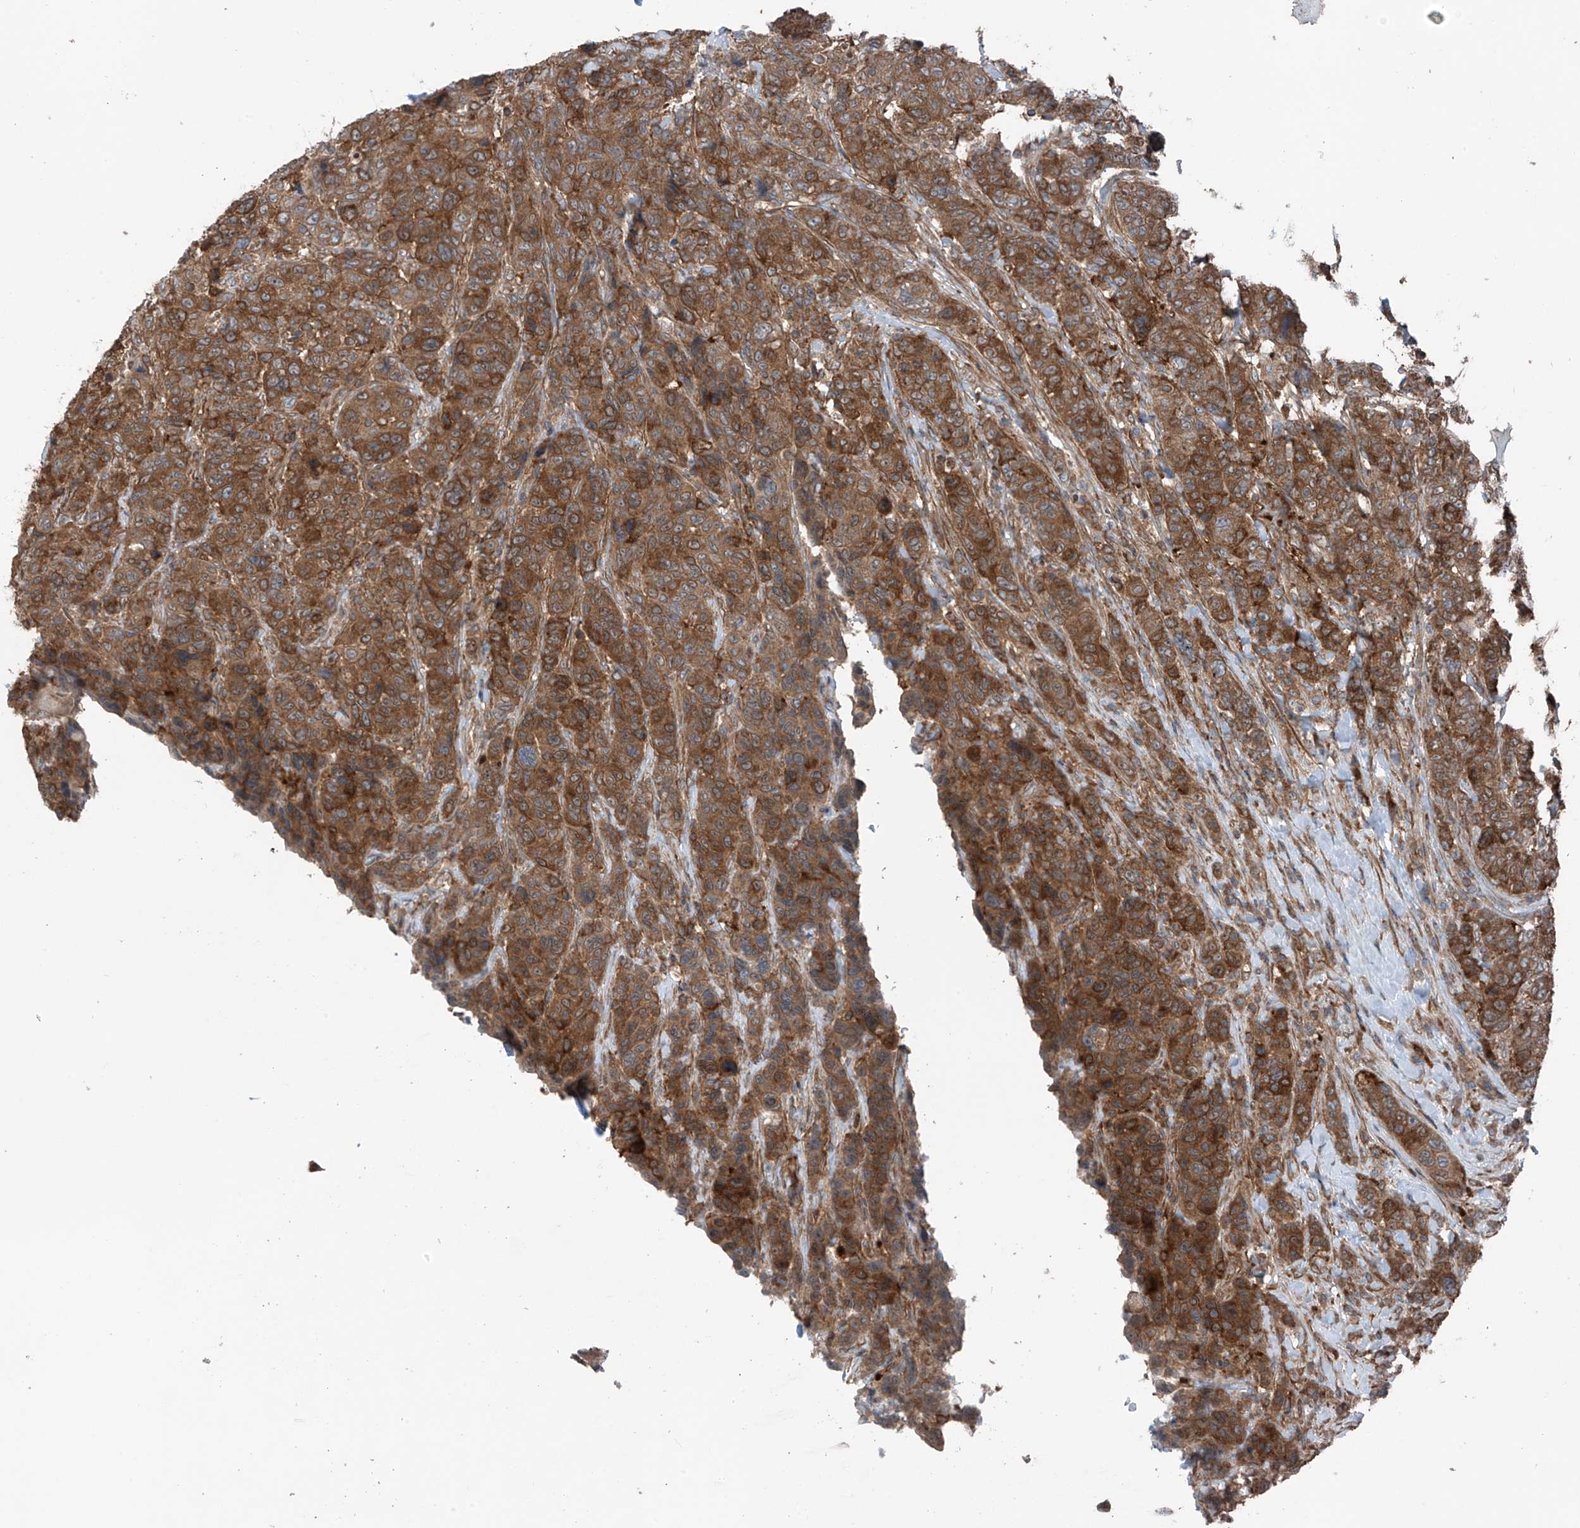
{"staining": {"intensity": "strong", "quantity": ">75%", "location": "cytoplasmic/membranous"}, "tissue": "breast cancer", "cell_type": "Tumor cells", "image_type": "cancer", "snomed": [{"axis": "morphology", "description": "Duct carcinoma"}, {"axis": "topography", "description": "Breast"}], "caption": "Breast cancer (infiltrating ductal carcinoma) tissue demonstrates strong cytoplasmic/membranous positivity in approximately >75% of tumor cells (DAB IHC with brightfield microscopy, high magnification).", "gene": "TXNDC9", "patient": {"sex": "female", "age": 37}}